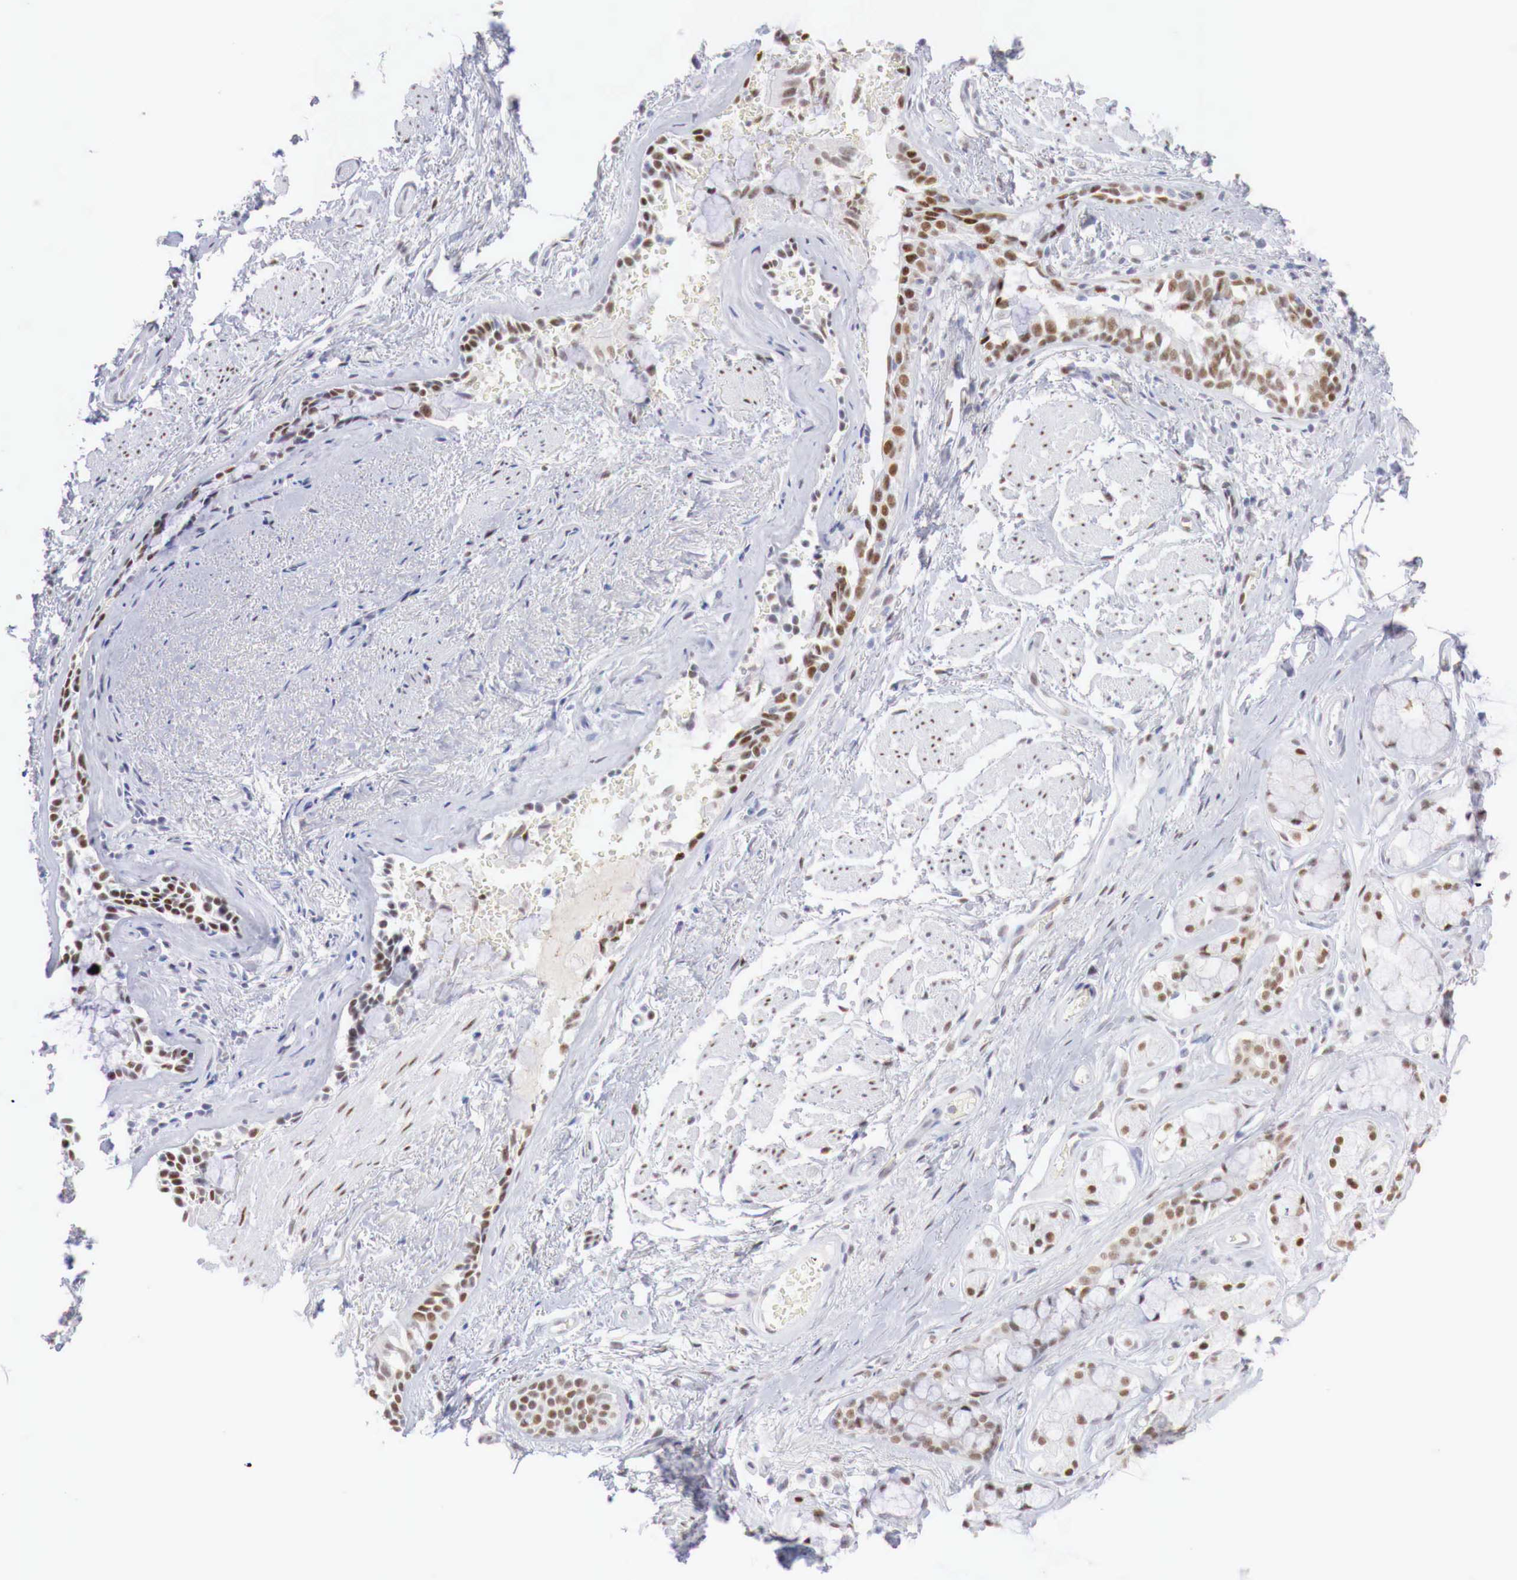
{"staining": {"intensity": "negative", "quantity": "none", "location": "none"}, "tissue": "adipose tissue", "cell_type": "Adipocytes", "image_type": "normal", "snomed": [{"axis": "morphology", "description": "Normal tissue, NOS"}, {"axis": "topography", "description": "Cartilage tissue"}, {"axis": "topography", "description": "Lung"}], "caption": "A histopathology image of adipose tissue stained for a protein displays no brown staining in adipocytes. (DAB (3,3'-diaminobenzidine) immunohistochemistry (IHC) with hematoxylin counter stain).", "gene": "FOXP2", "patient": {"sex": "male", "age": 65}}